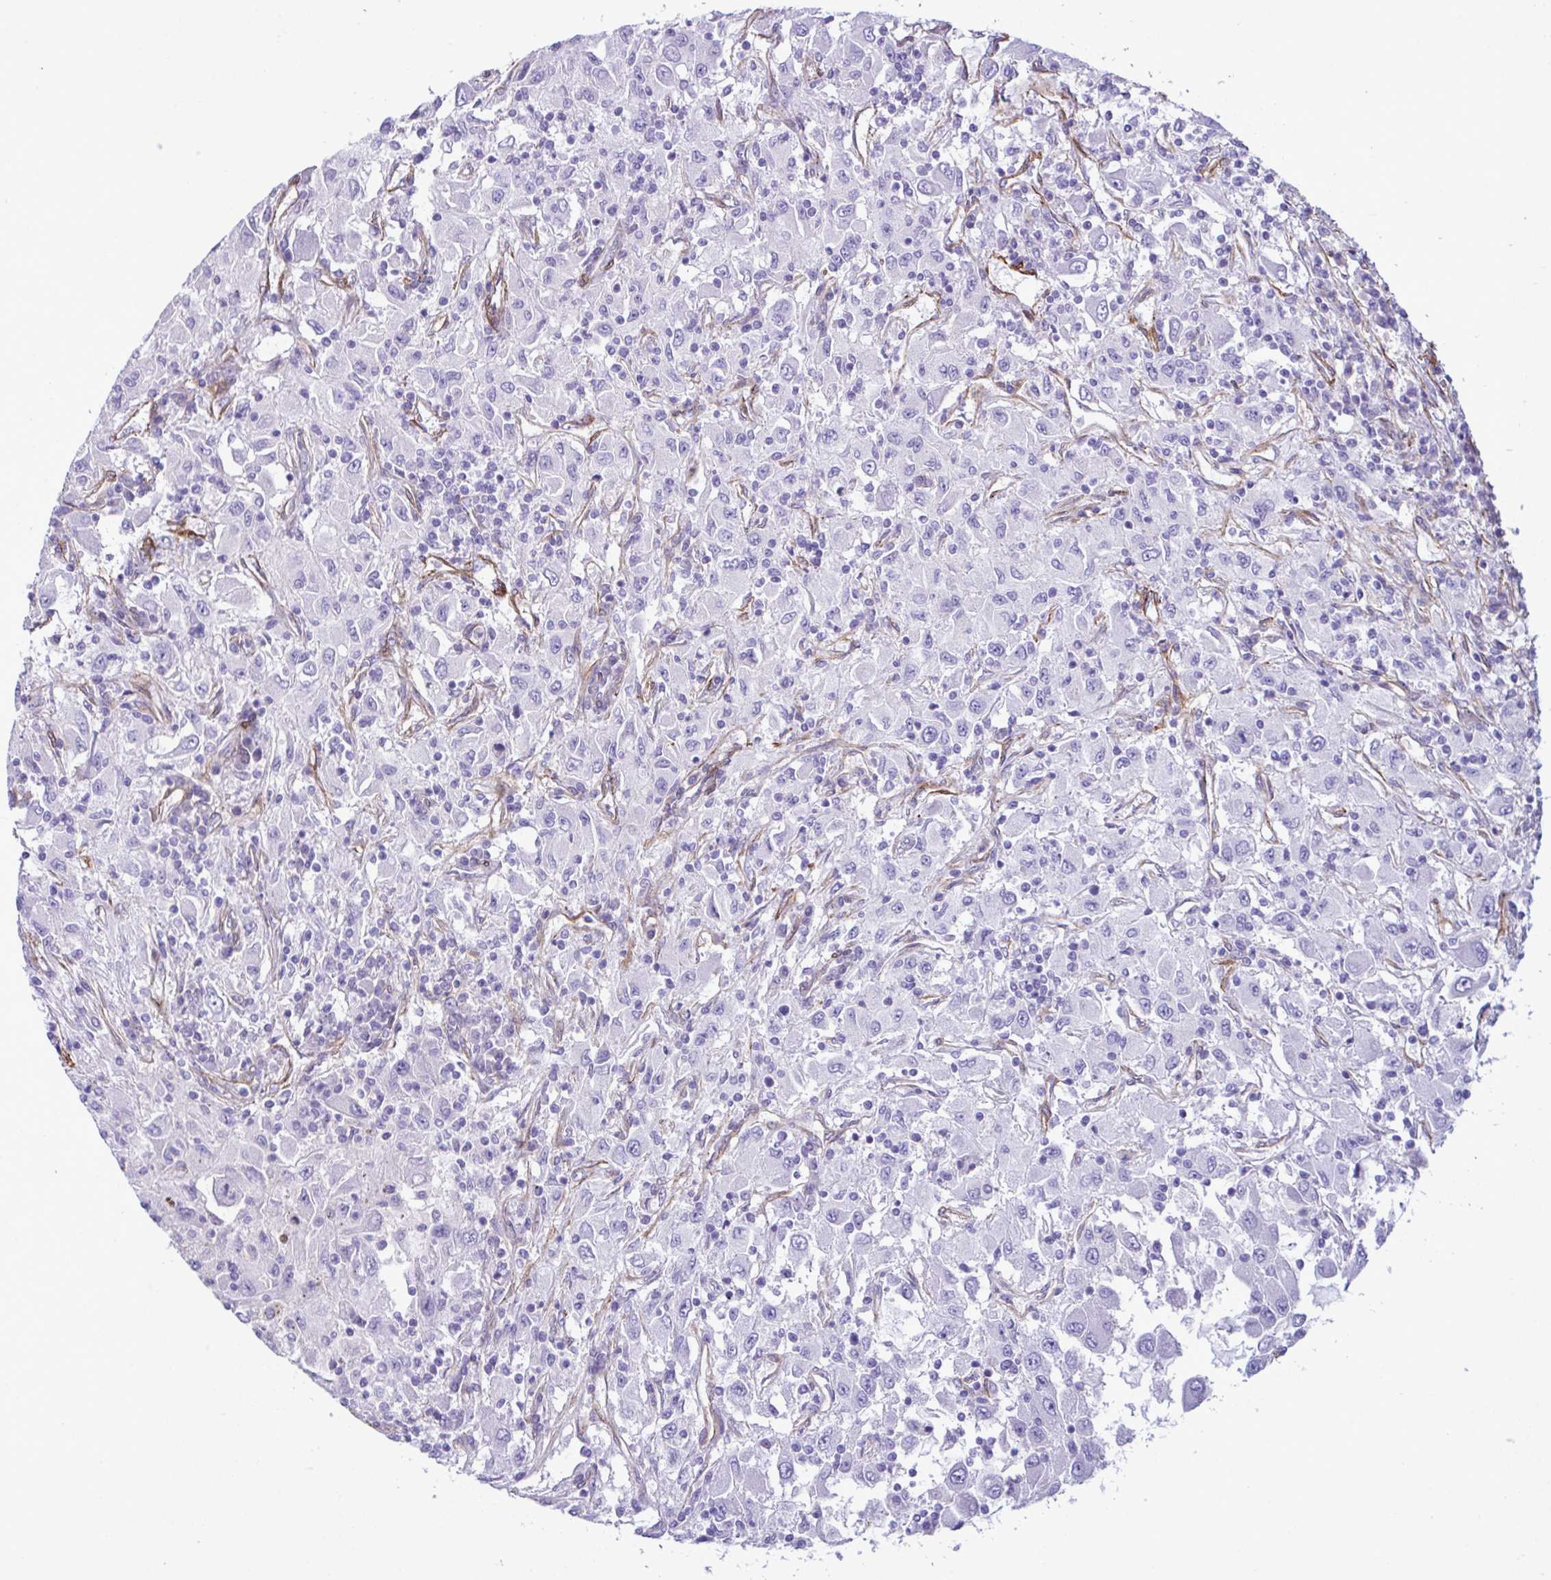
{"staining": {"intensity": "negative", "quantity": "none", "location": "none"}, "tissue": "renal cancer", "cell_type": "Tumor cells", "image_type": "cancer", "snomed": [{"axis": "morphology", "description": "Adenocarcinoma, NOS"}, {"axis": "topography", "description": "Kidney"}], "caption": "IHC of human renal cancer reveals no expression in tumor cells.", "gene": "SYNPO2L", "patient": {"sex": "female", "age": 67}}